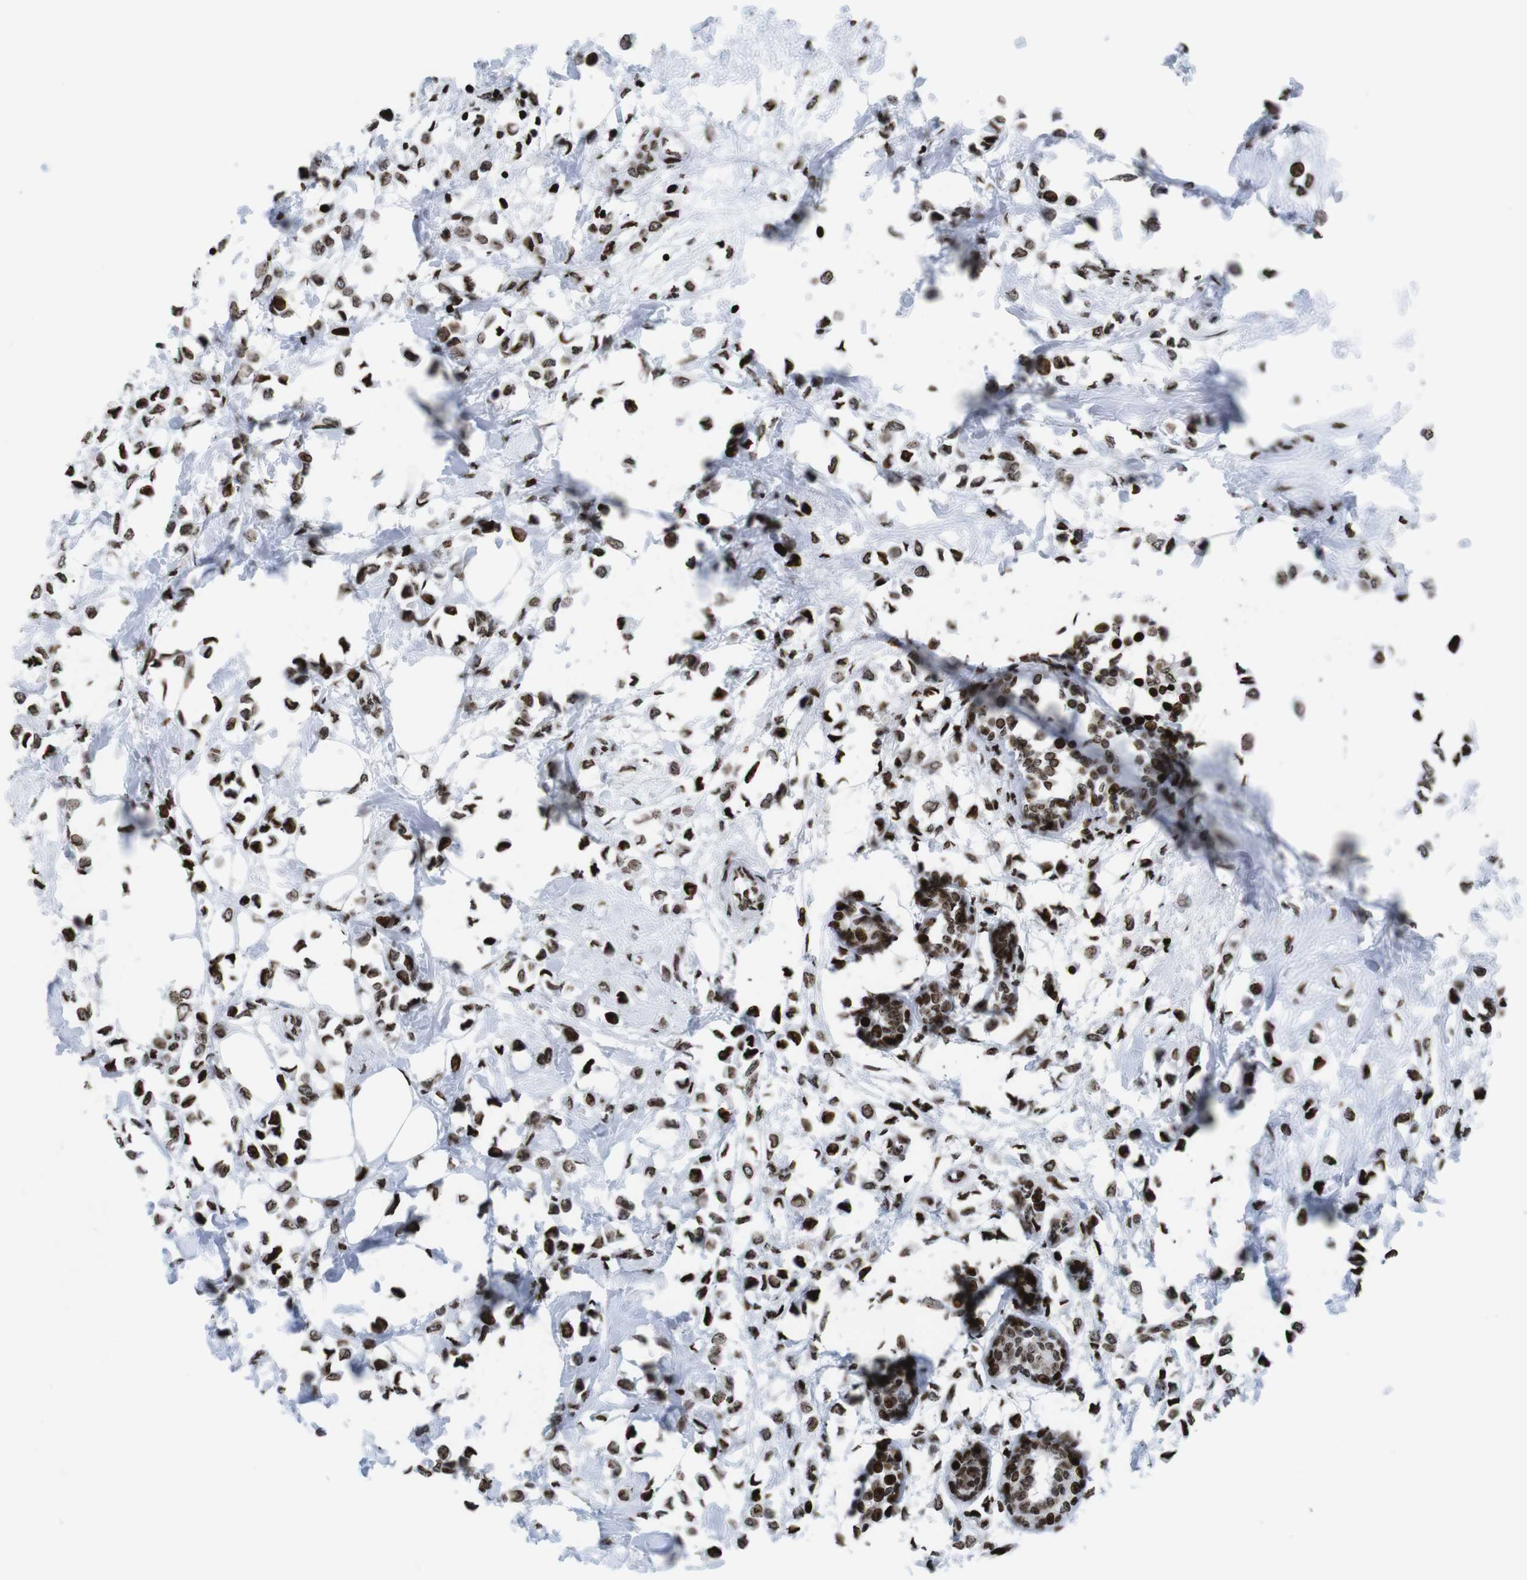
{"staining": {"intensity": "strong", "quantity": ">75%", "location": "nuclear"}, "tissue": "breast cancer", "cell_type": "Tumor cells", "image_type": "cancer", "snomed": [{"axis": "morphology", "description": "Lobular carcinoma"}, {"axis": "topography", "description": "Breast"}], "caption": "An image of human breast lobular carcinoma stained for a protein shows strong nuclear brown staining in tumor cells.", "gene": "H1-4", "patient": {"sex": "female", "age": 51}}